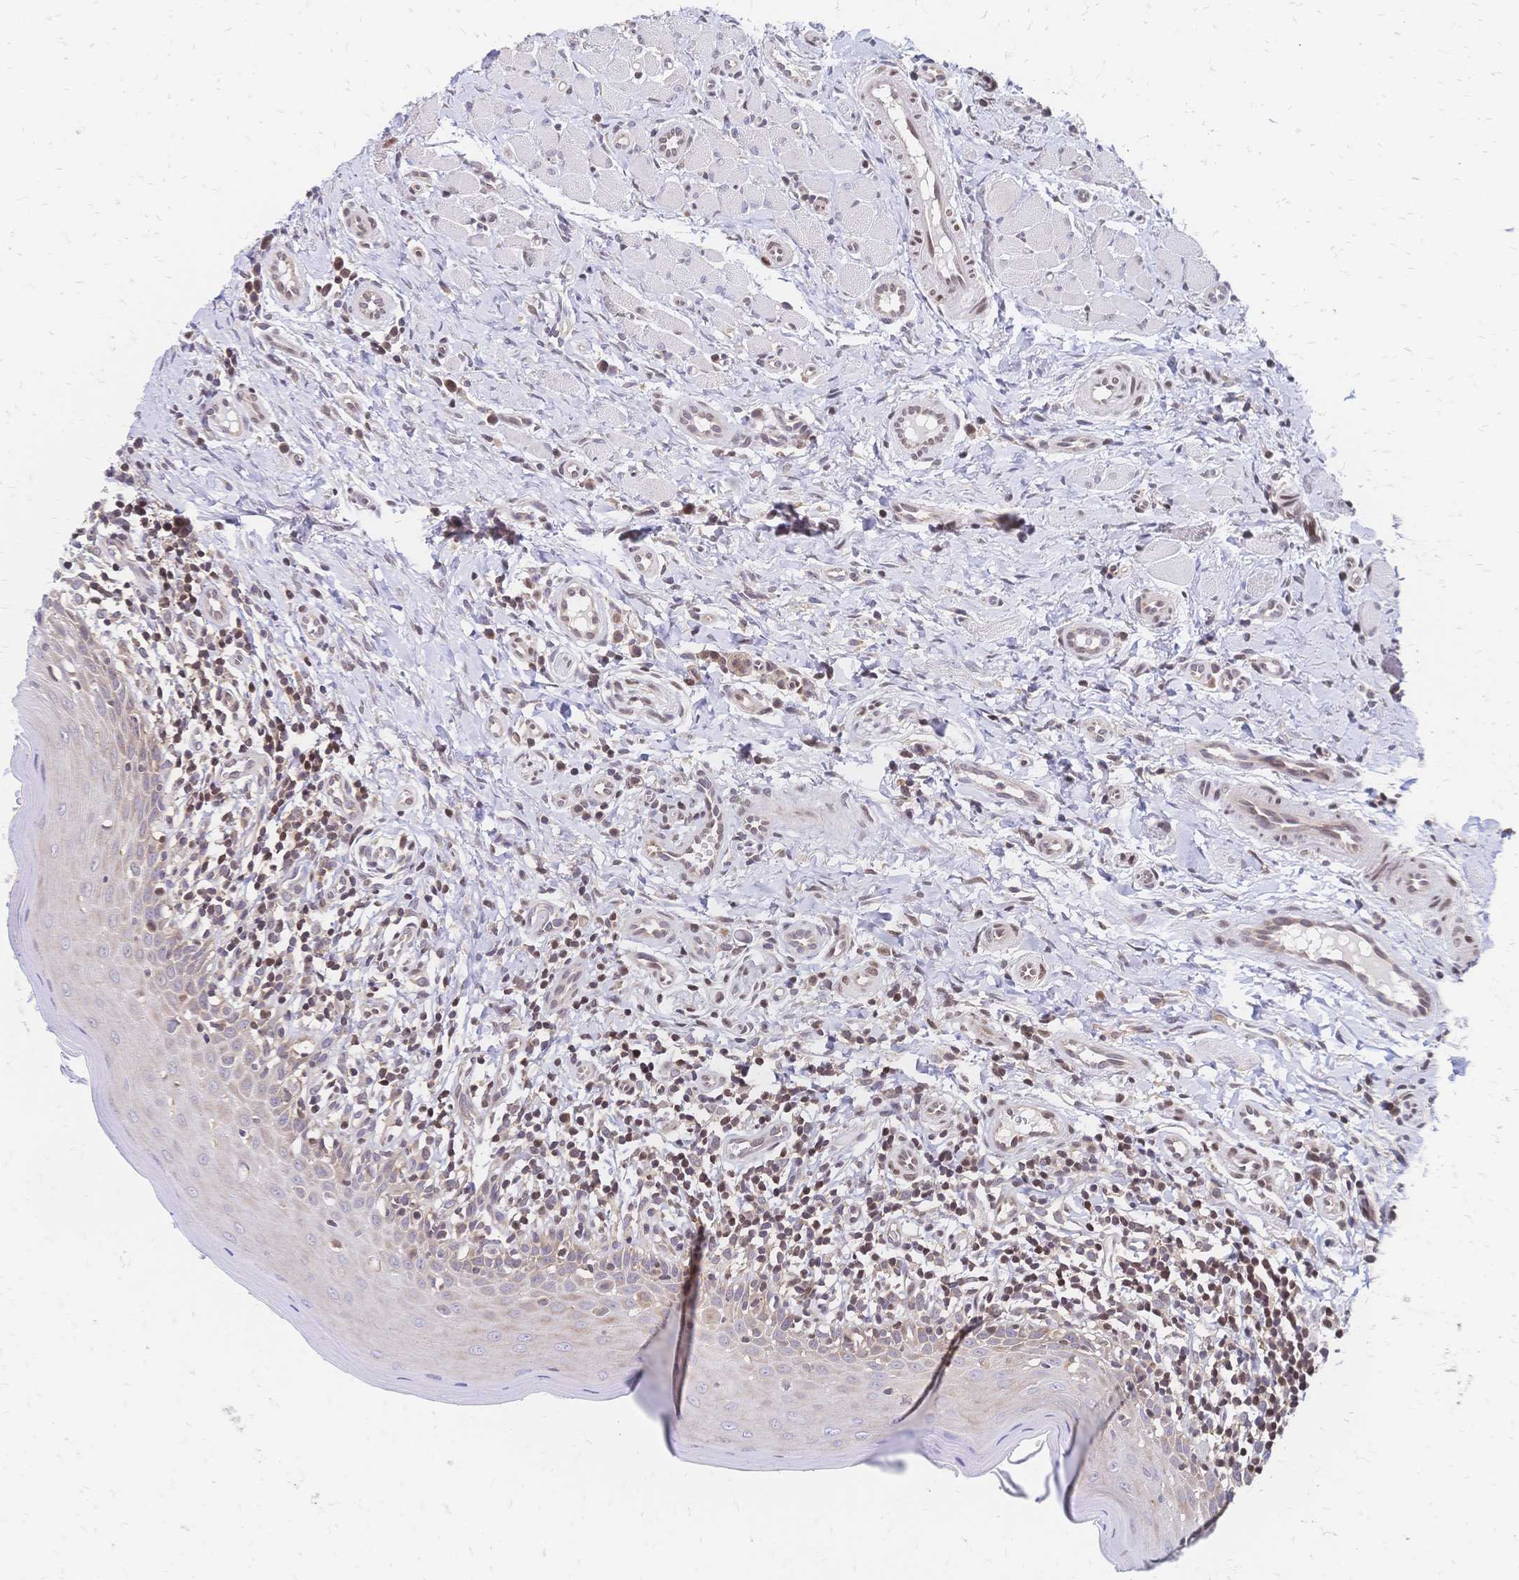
{"staining": {"intensity": "negative", "quantity": "none", "location": "none"}, "tissue": "oral mucosa", "cell_type": "Squamous epithelial cells", "image_type": "normal", "snomed": [{"axis": "morphology", "description": "Normal tissue, NOS"}, {"axis": "topography", "description": "Oral tissue"}, {"axis": "topography", "description": "Tounge, NOS"}], "caption": "This histopathology image is of normal oral mucosa stained with immunohistochemistry to label a protein in brown with the nuclei are counter-stained blue. There is no staining in squamous epithelial cells.", "gene": "CBX7", "patient": {"sex": "female", "age": 58}}